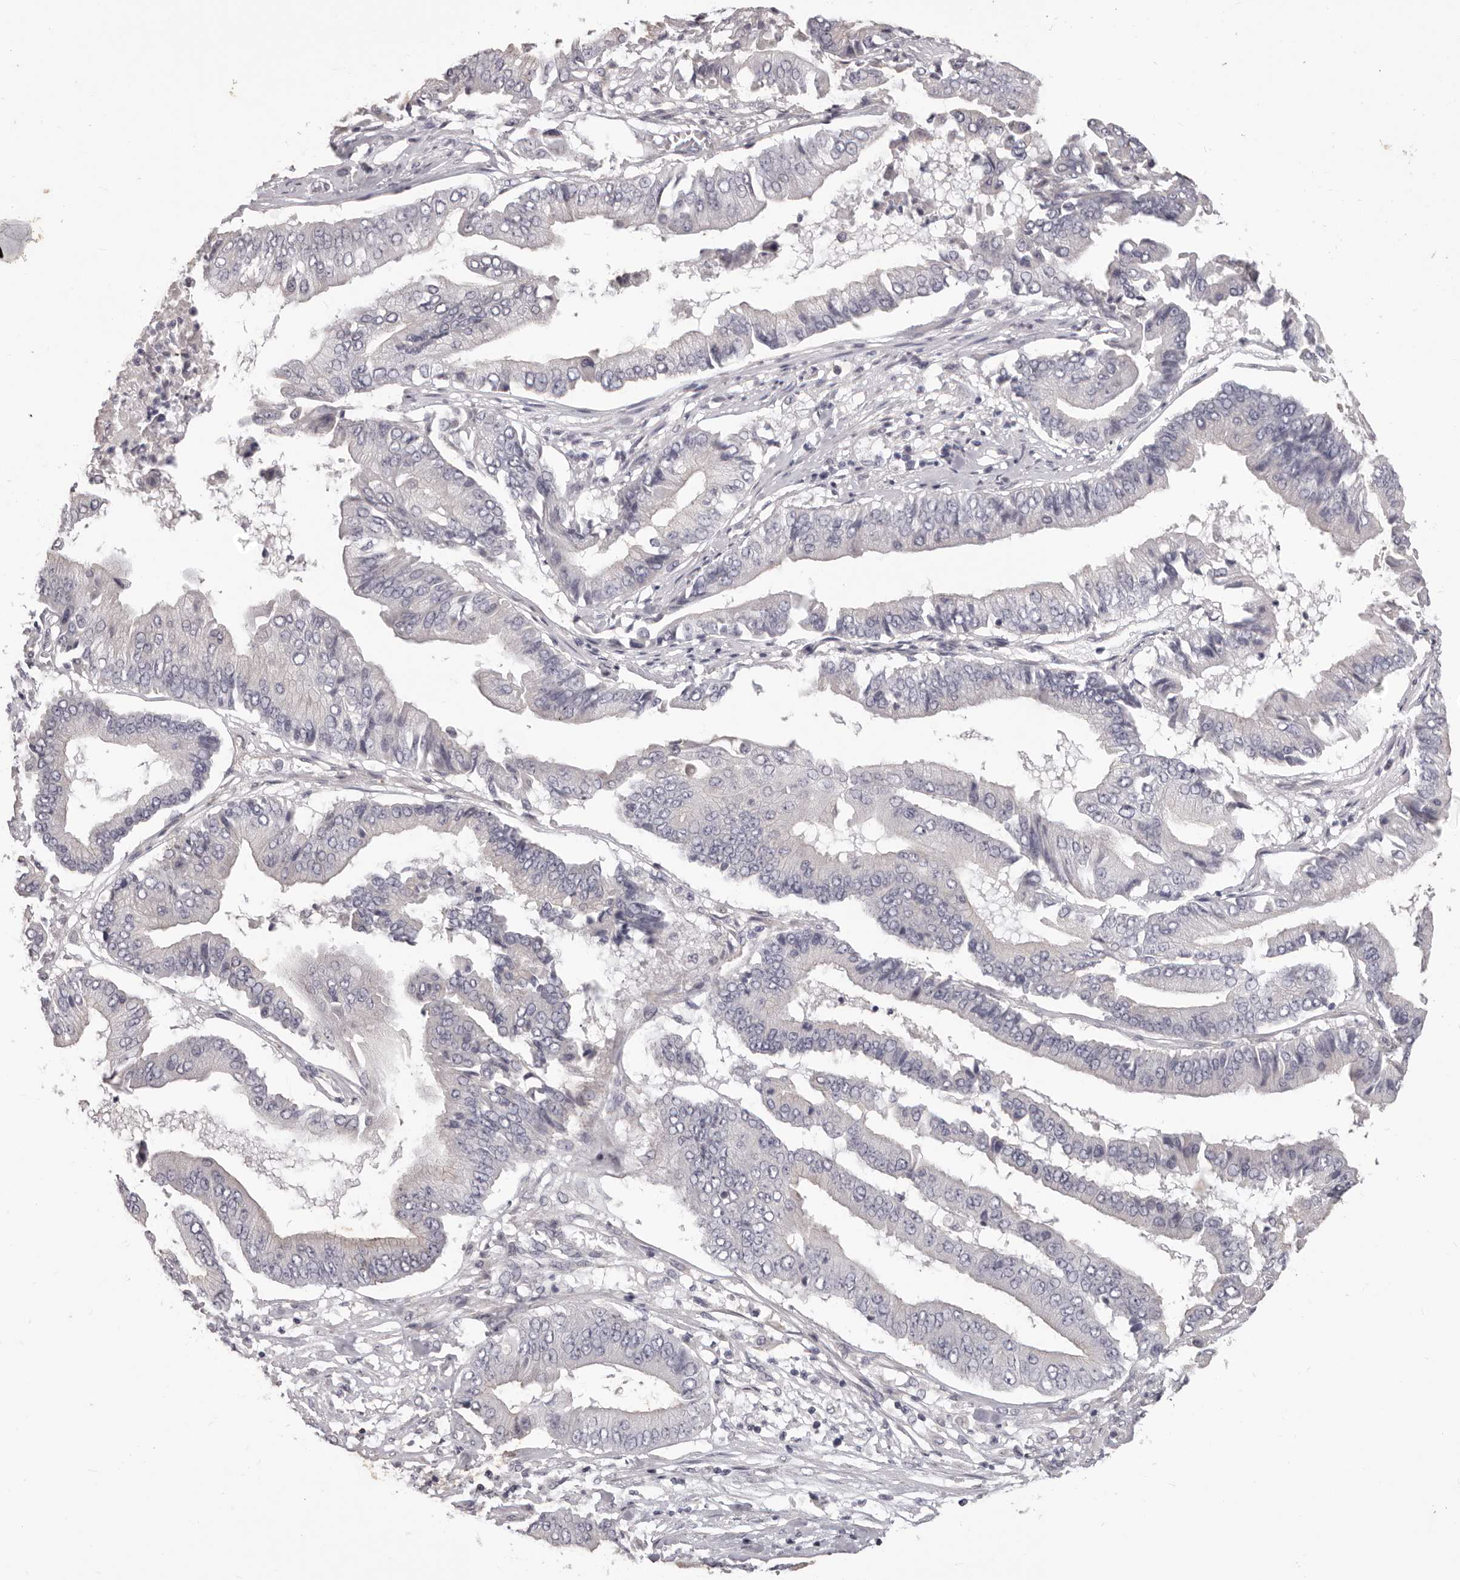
{"staining": {"intensity": "negative", "quantity": "none", "location": "none"}, "tissue": "pancreatic cancer", "cell_type": "Tumor cells", "image_type": "cancer", "snomed": [{"axis": "morphology", "description": "Adenocarcinoma, NOS"}, {"axis": "topography", "description": "Pancreas"}], "caption": "High magnification brightfield microscopy of pancreatic adenocarcinoma stained with DAB (3,3'-diaminobenzidine) (brown) and counterstained with hematoxylin (blue): tumor cells show no significant positivity.", "gene": "PRMT2", "patient": {"sex": "female", "age": 77}}